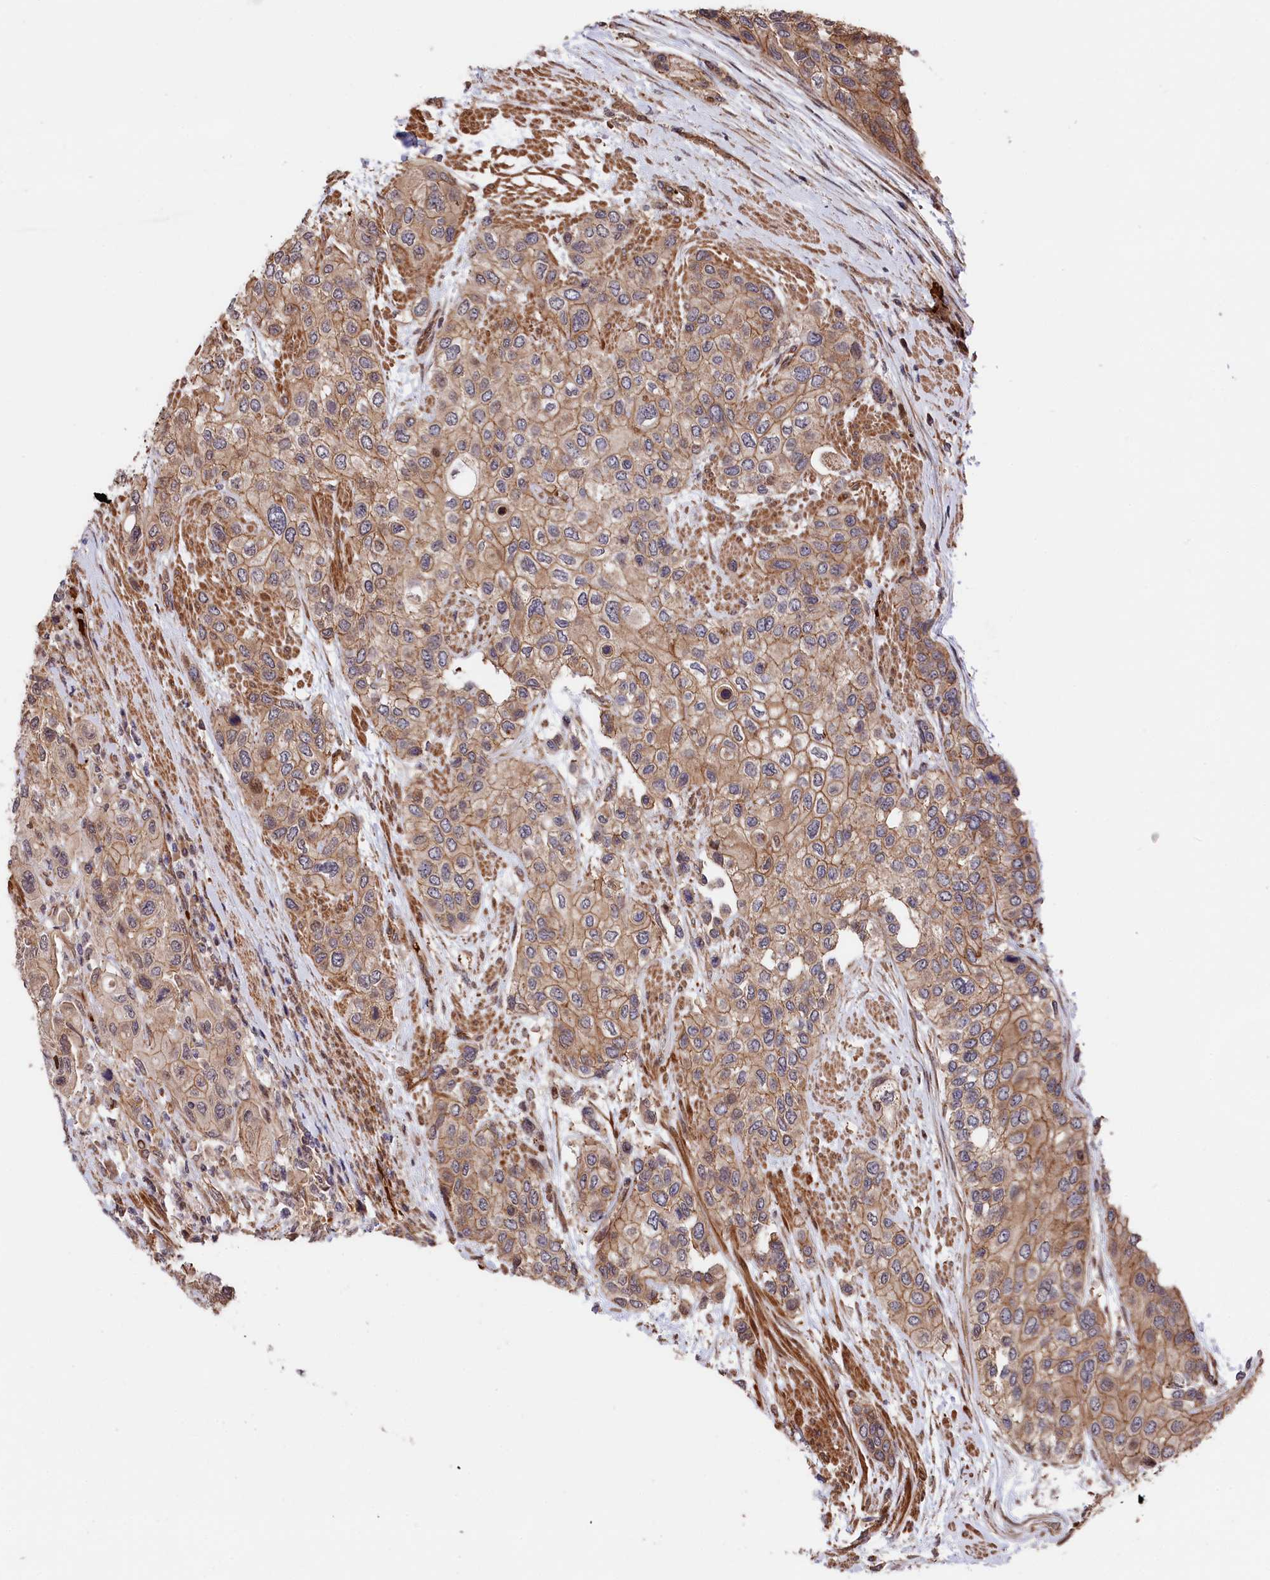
{"staining": {"intensity": "moderate", "quantity": ">75%", "location": "cytoplasmic/membranous"}, "tissue": "urothelial cancer", "cell_type": "Tumor cells", "image_type": "cancer", "snomed": [{"axis": "morphology", "description": "Normal tissue, NOS"}, {"axis": "morphology", "description": "Urothelial carcinoma, High grade"}, {"axis": "topography", "description": "Vascular tissue"}, {"axis": "topography", "description": "Urinary bladder"}], "caption": "Tumor cells display medium levels of moderate cytoplasmic/membranous expression in about >75% of cells in human urothelial cancer.", "gene": "TNKS1BP1", "patient": {"sex": "female", "age": 56}}